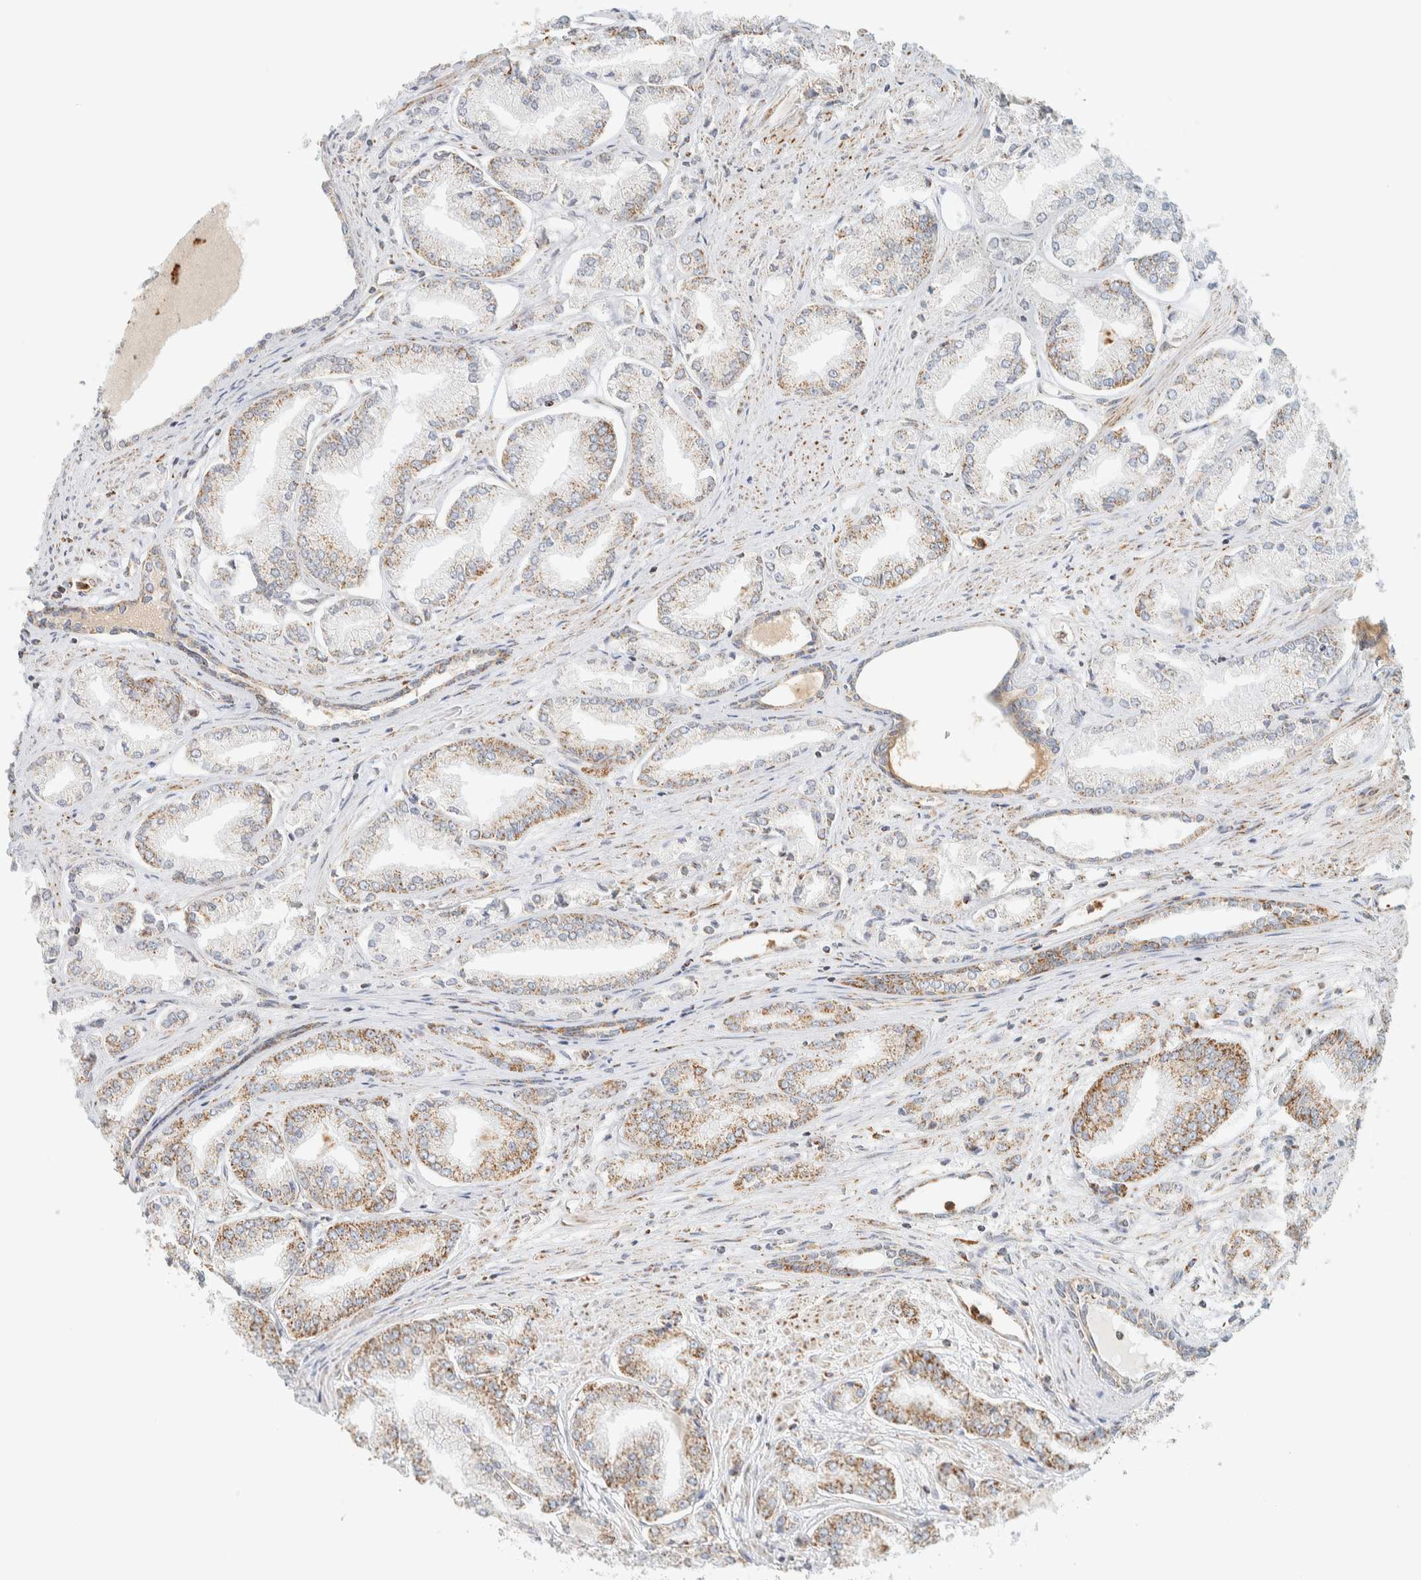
{"staining": {"intensity": "moderate", "quantity": ">75%", "location": "cytoplasmic/membranous"}, "tissue": "prostate cancer", "cell_type": "Tumor cells", "image_type": "cancer", "snomed": [{"axis": "morphology", "description": "Adenocarcinoma, Low grade"}, {"axis": "topography", "description": "Prostate"}], "caption": "Prostate cancer (low-grade adenocarcinoma) stained with a brown dye exhibits moderate cytoplasmic/membranous positive staining in about >75% of tumor cells.", "gene": "KIFAP3", "patient": {"sex": "male", "age": 52}}